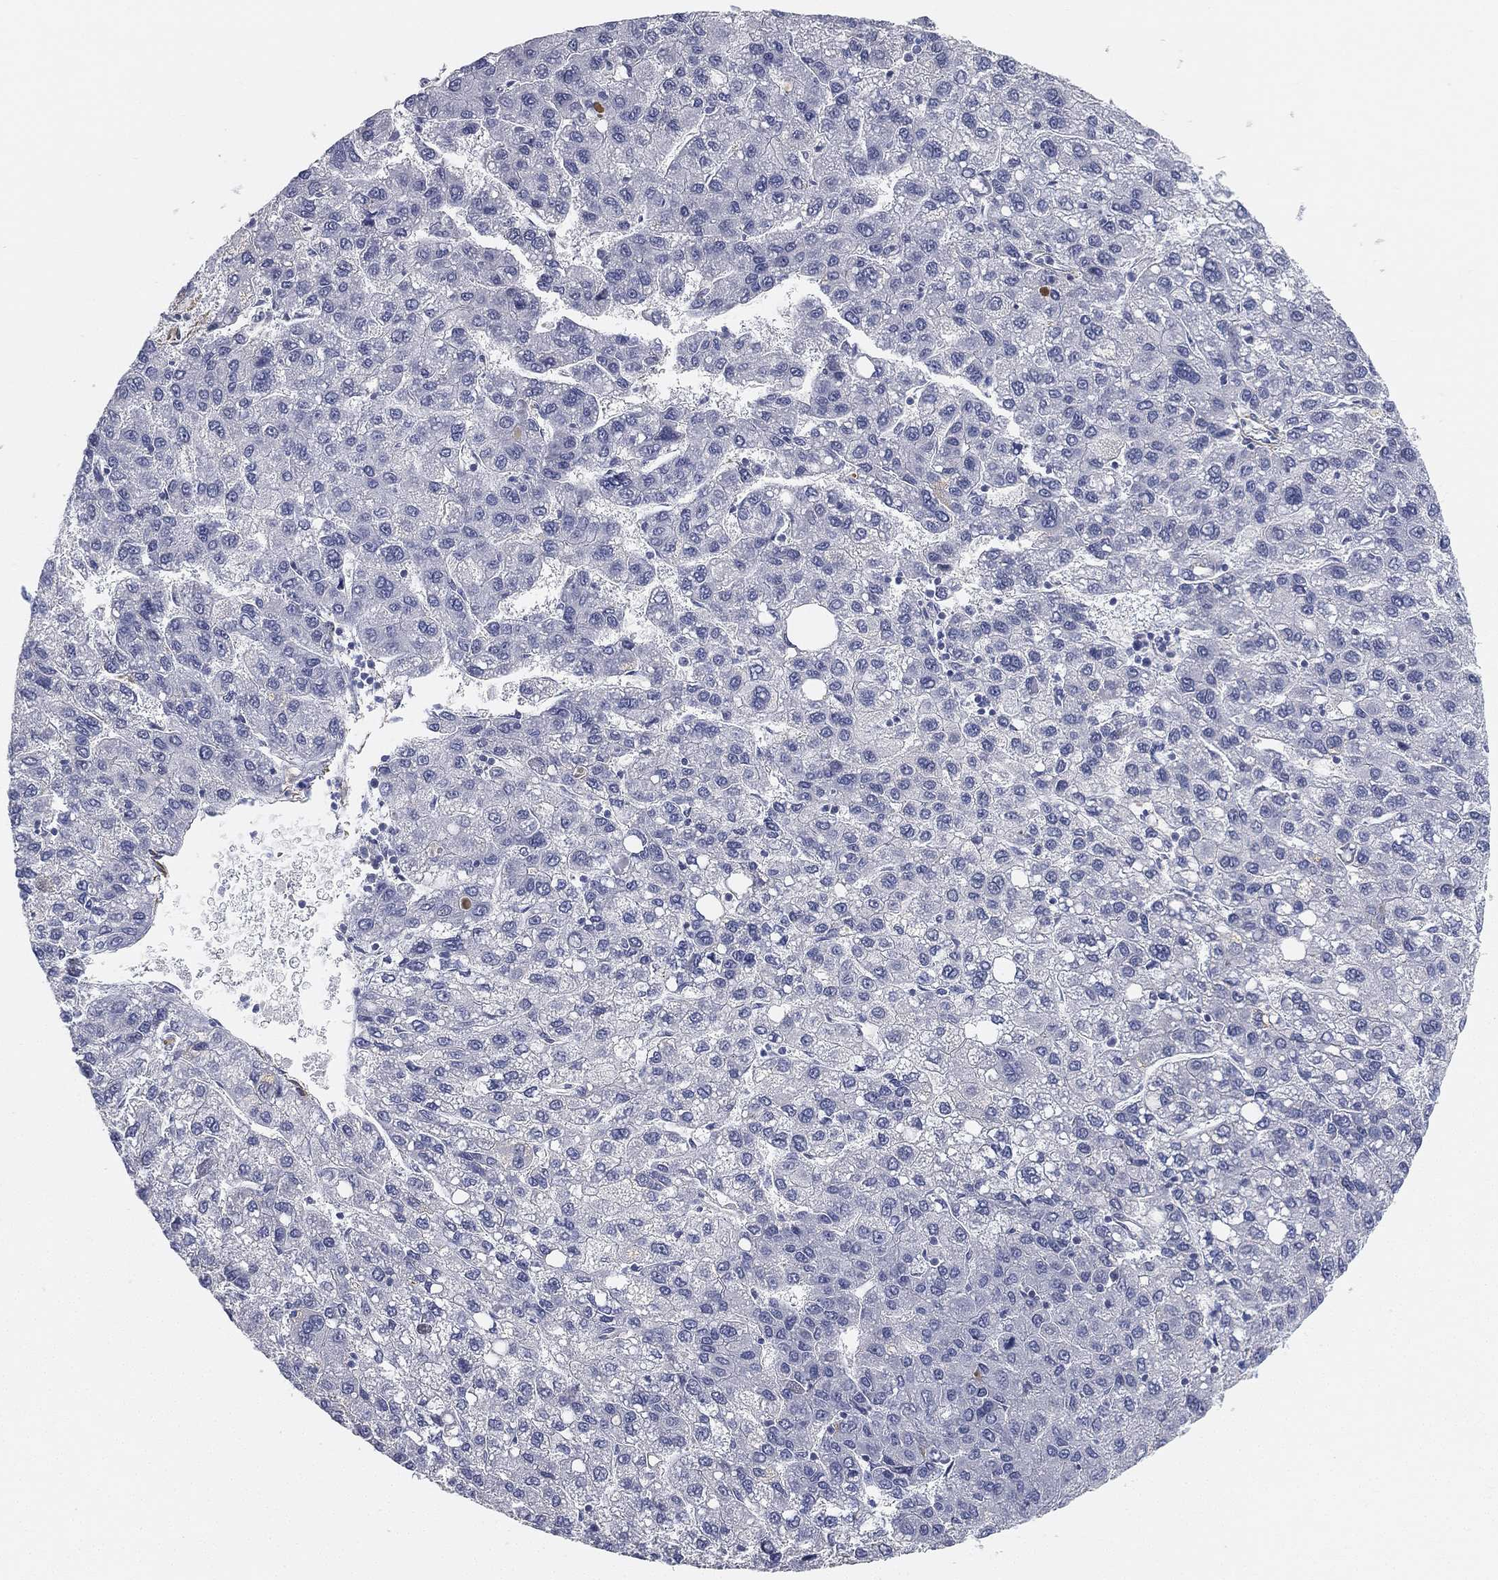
{"staining": {"intensity": "negative", "quantity": "none", "location": "none"}, "tissue": "liver cancer", "cell_type": "Tumor cells", "image_type": "cancer", "snomed": [{"axis": "morphology", "description": "Carcinoma, Hepatocellular, NOS"}, {"axis": "topography", "description": "Liver"}], "caption": "An image of liver cancer stained for a protein demonstrates no brown staining in tumor cells.", "gene": "GPR61", "patient": {"sex": "female", "age": 82}}